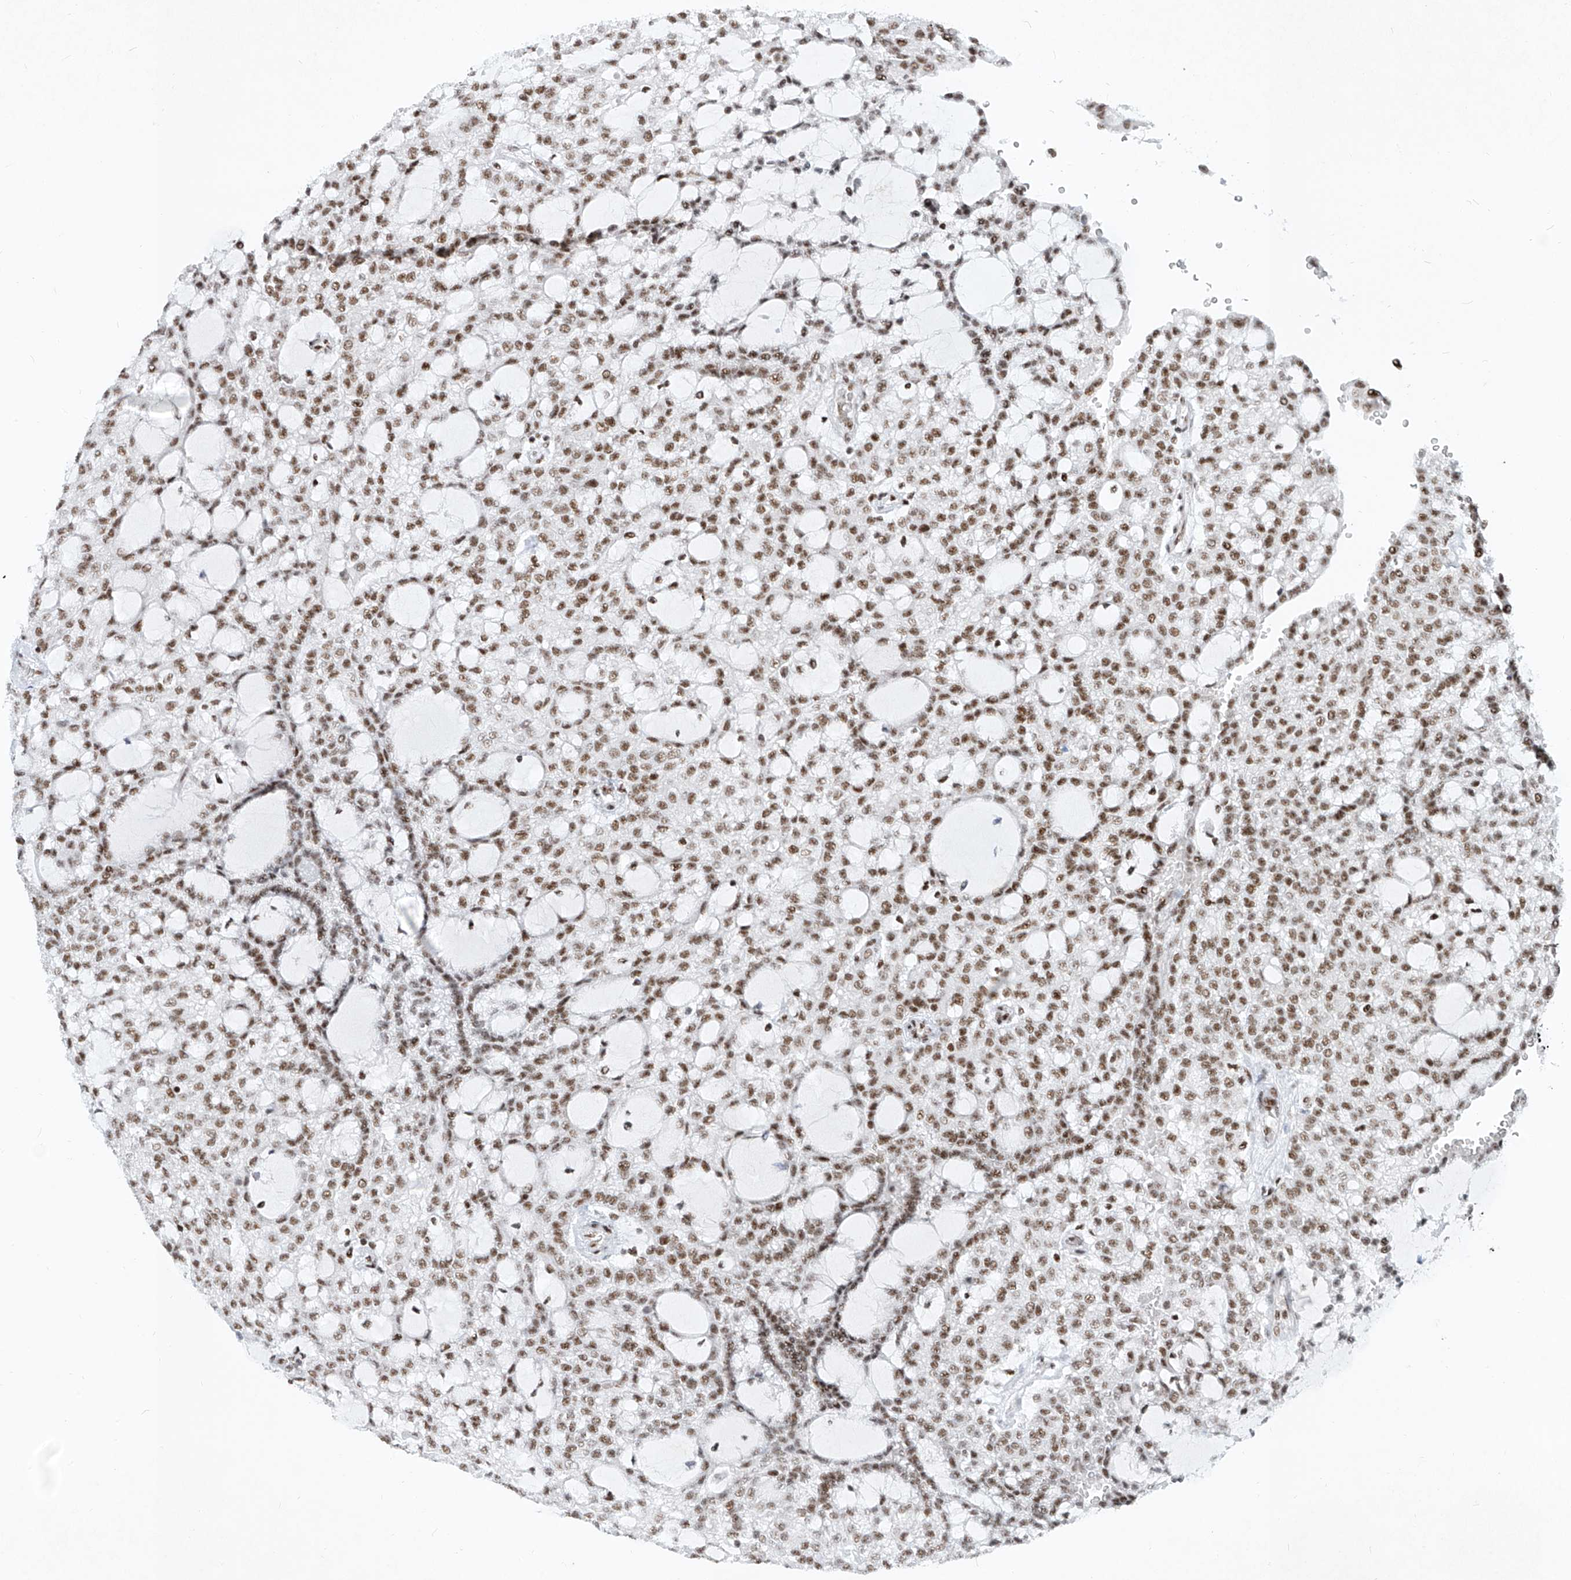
{"staining": {"intensity": "moderate", "quantity": ">75%", "location": "nuclear"}, "tissue": "renal cancer", "cell_type": "Tumor cells", "image_type": "cancer", "snomed": [{"axis": "morphology", "description": "Adenocarcinoma, NOS"}, {"axis": "topography", "description": "Kidney"}], "caption": "The photomicrograph demonstrates immunohistochemical staining of renal cancer. There is moderate nuclear expression is seen in approximately >75% of tumor cells.", "gene": "TAF4", "patient": {"sex": "male", "age": 63}}